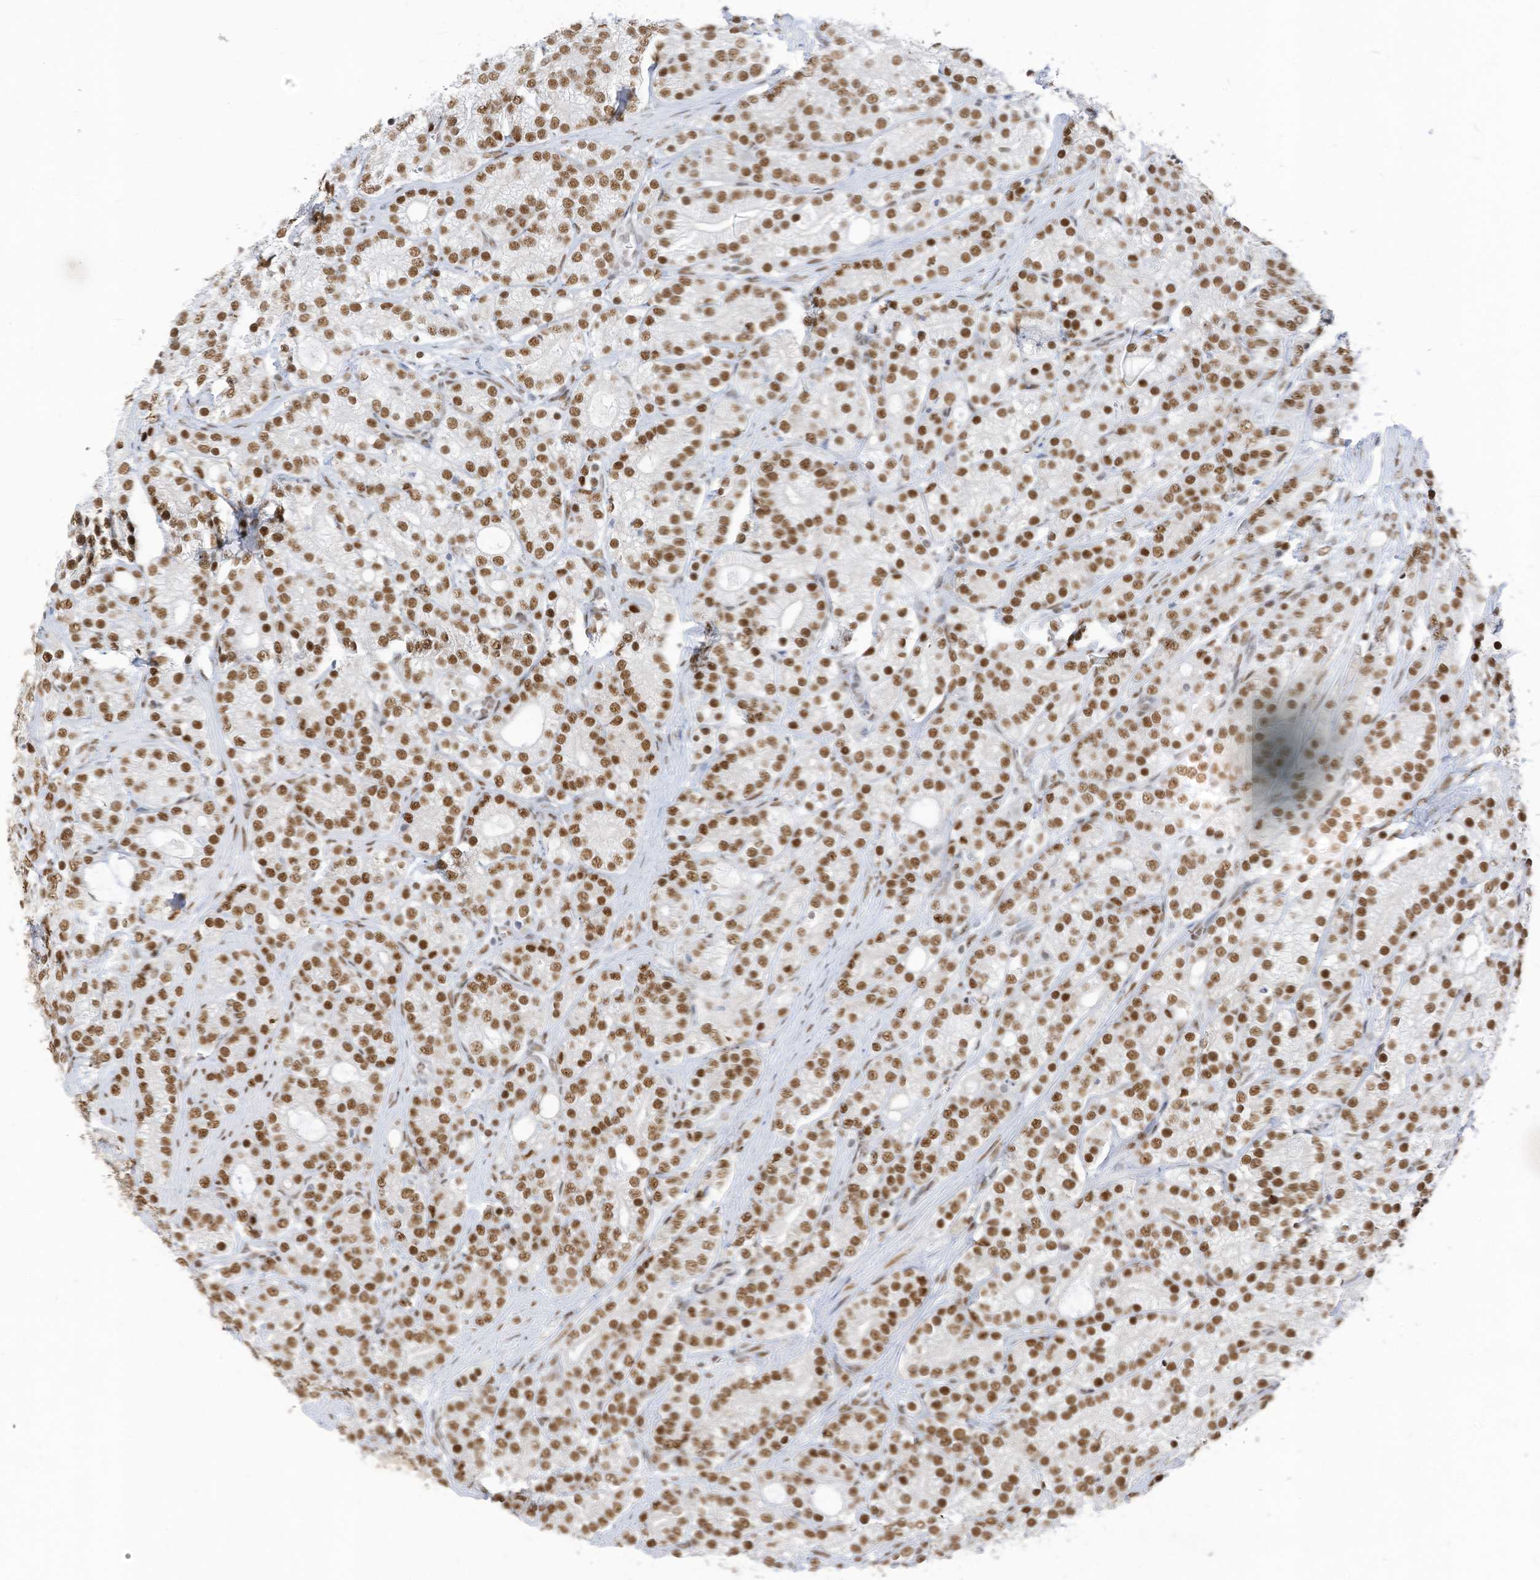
{"staining": {"intensity": "moderate", "quantity": ">75%", "location": "nuclear"}, "tissue": "prostate cancer", "cell_type": "Tumor cells", "image_type": "cancer", "snomed": [{"axis": "morphology", "description": "Adenocarcinoma, High grade"}, {"axis": "topography", "description": "Prostate"}], "caption": "Immunohistochemistry image of neoplastic tissue: prostate cancer (adenocarcinoma (high-grade)) stained using immunohistochemistry (IHC) shows medium levels of moderate protein expression localized specifically in the nuclear of tumor cells, appearing as a nuclear brown color.", "gene": "KHSRP", "patient": {"sex": "male", "age": 57}}